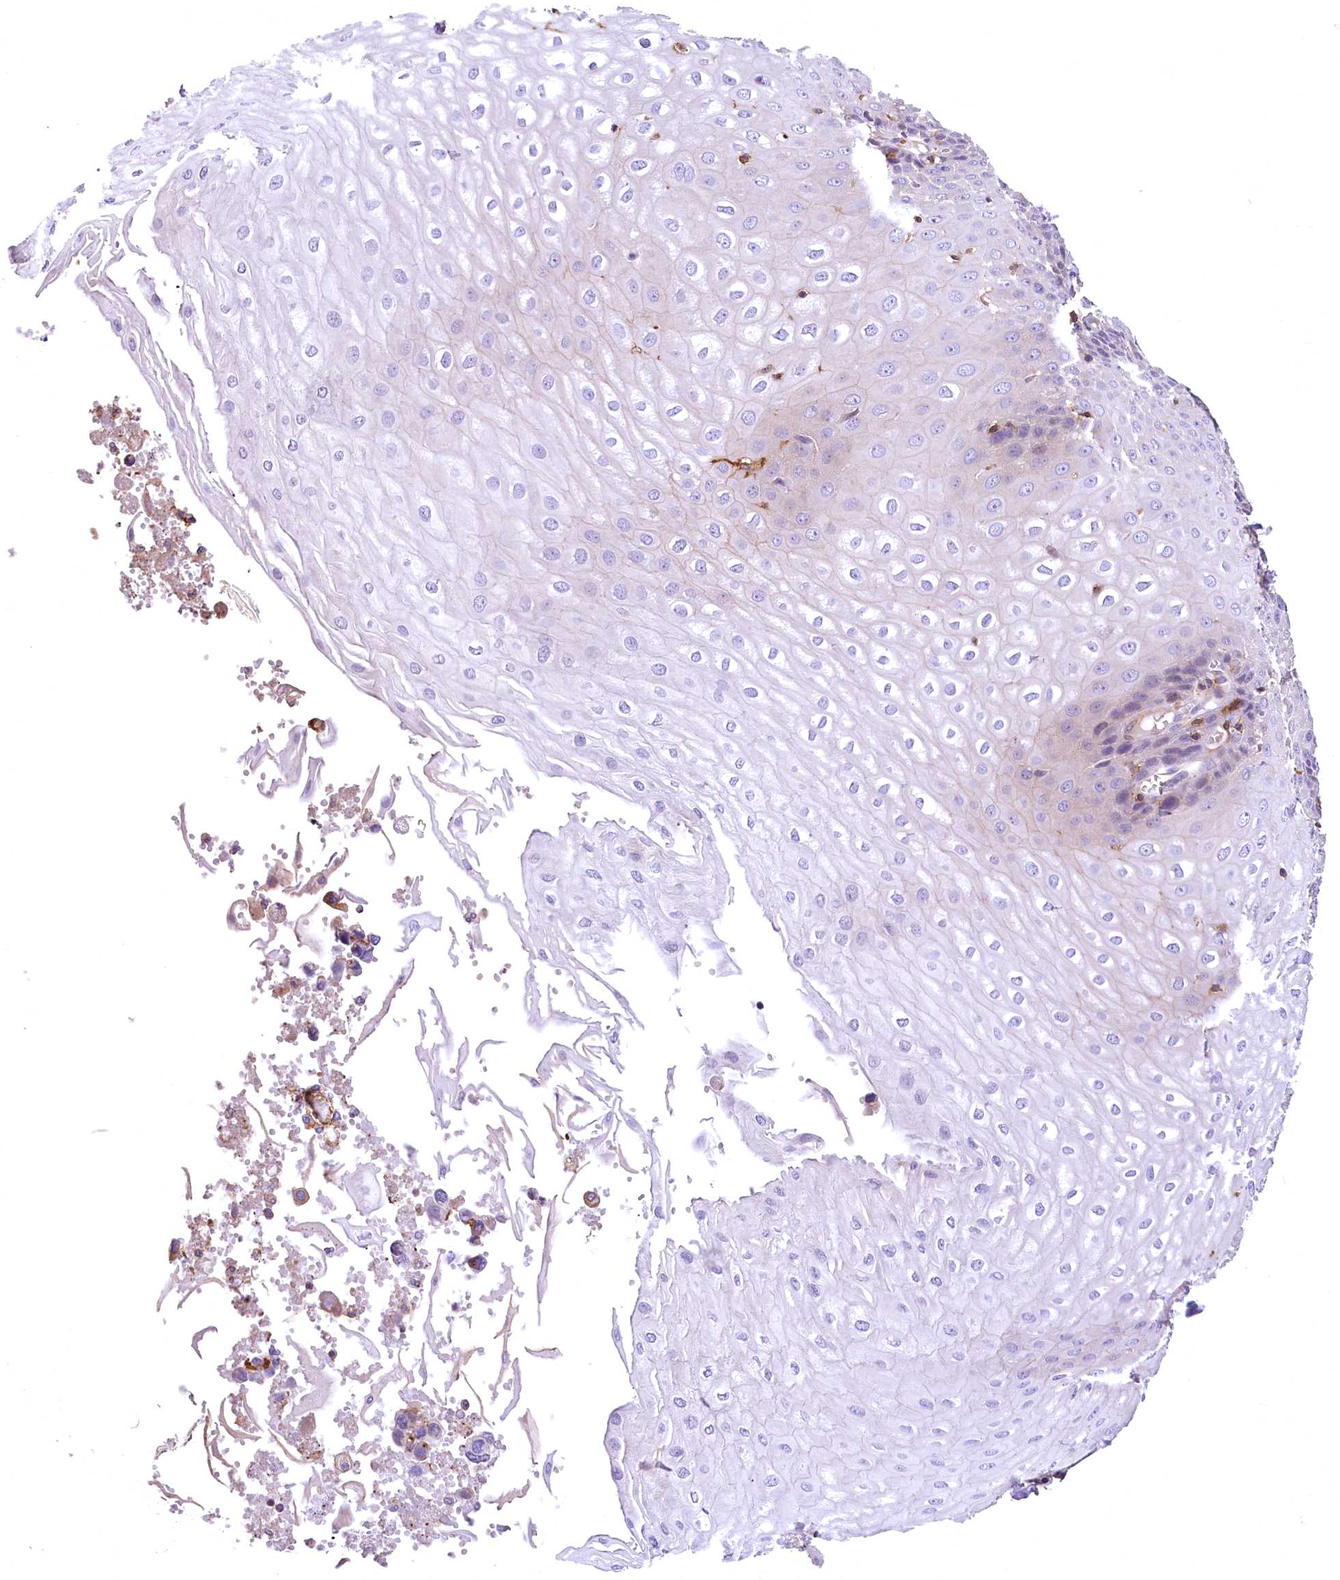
{"staining": {"intensity": "negative", "quantity": "none", "location": "none"}, "tissue": "esophagus", "cell_type": "Squamous epithelial cells", "image_type": "normal", "snomed": [{"axis": "morphology", "description": "Normal tissue, NOS"}, {"axis": "topography", "description": "Esophagus"}], "caption": "The histopathology image demonstrates no significant positivity in squamous epithelial cells of esophagus.", "gene": "DPP3", "patient": {"sex": "male", "age": 60}}